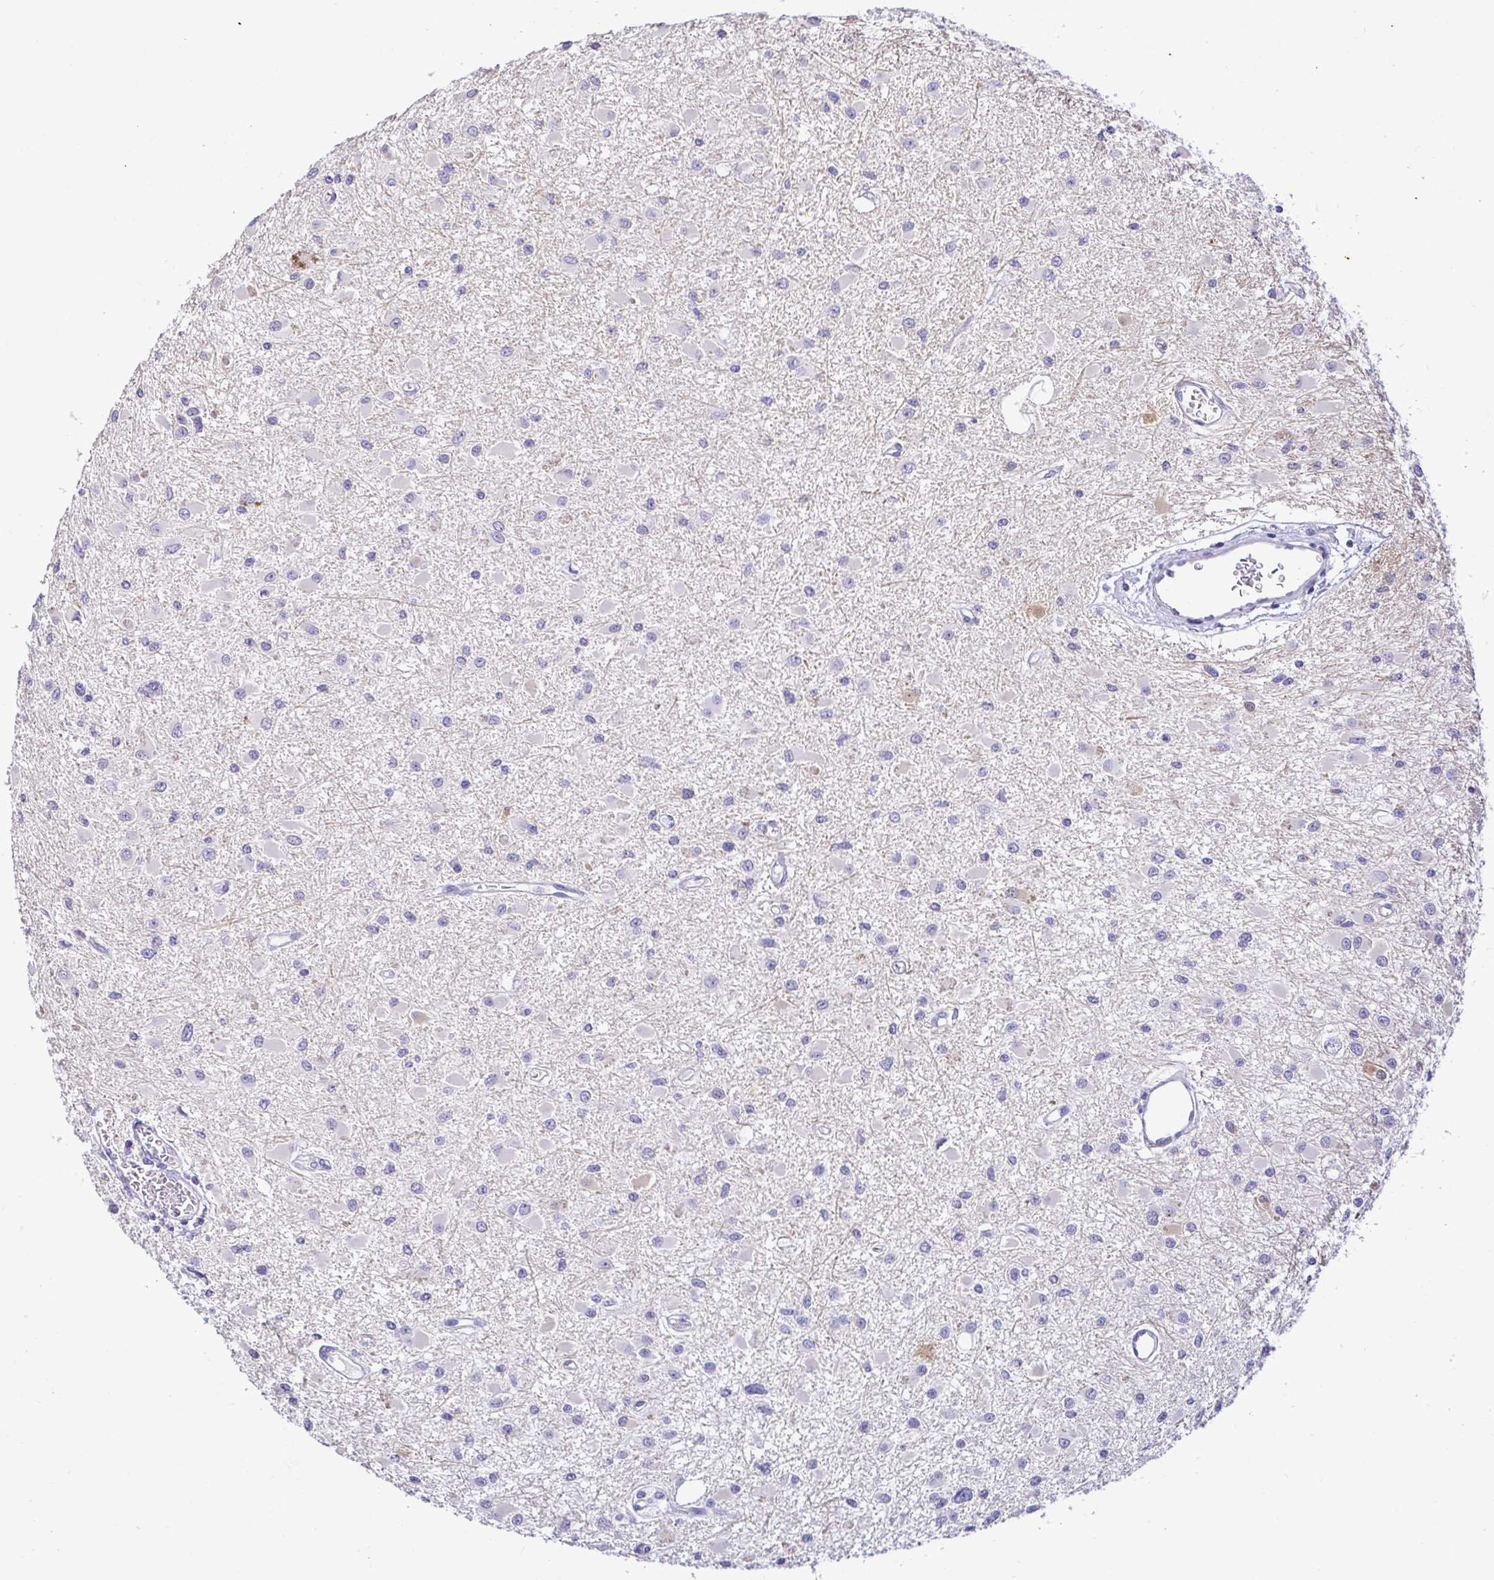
{"staining": {"intensity": "negative", "quantity": "none", "location": "none"}, "tissue": "glioma", "cell_type": "Tumor cells", "image_type": "cancer", "snomed": [{"axis": "morphology", "description": "Glioma, malignant, High grade"}, {"axis": "topography", "description": "Brain"}], "caption": "The histopathology image demonstrates no significant expression in tumor cells of malignant glioma (high-grade). Nuclei are stained in blue.", "gene": "CDO1", "patient": {"sex": "male", "age": 54}}